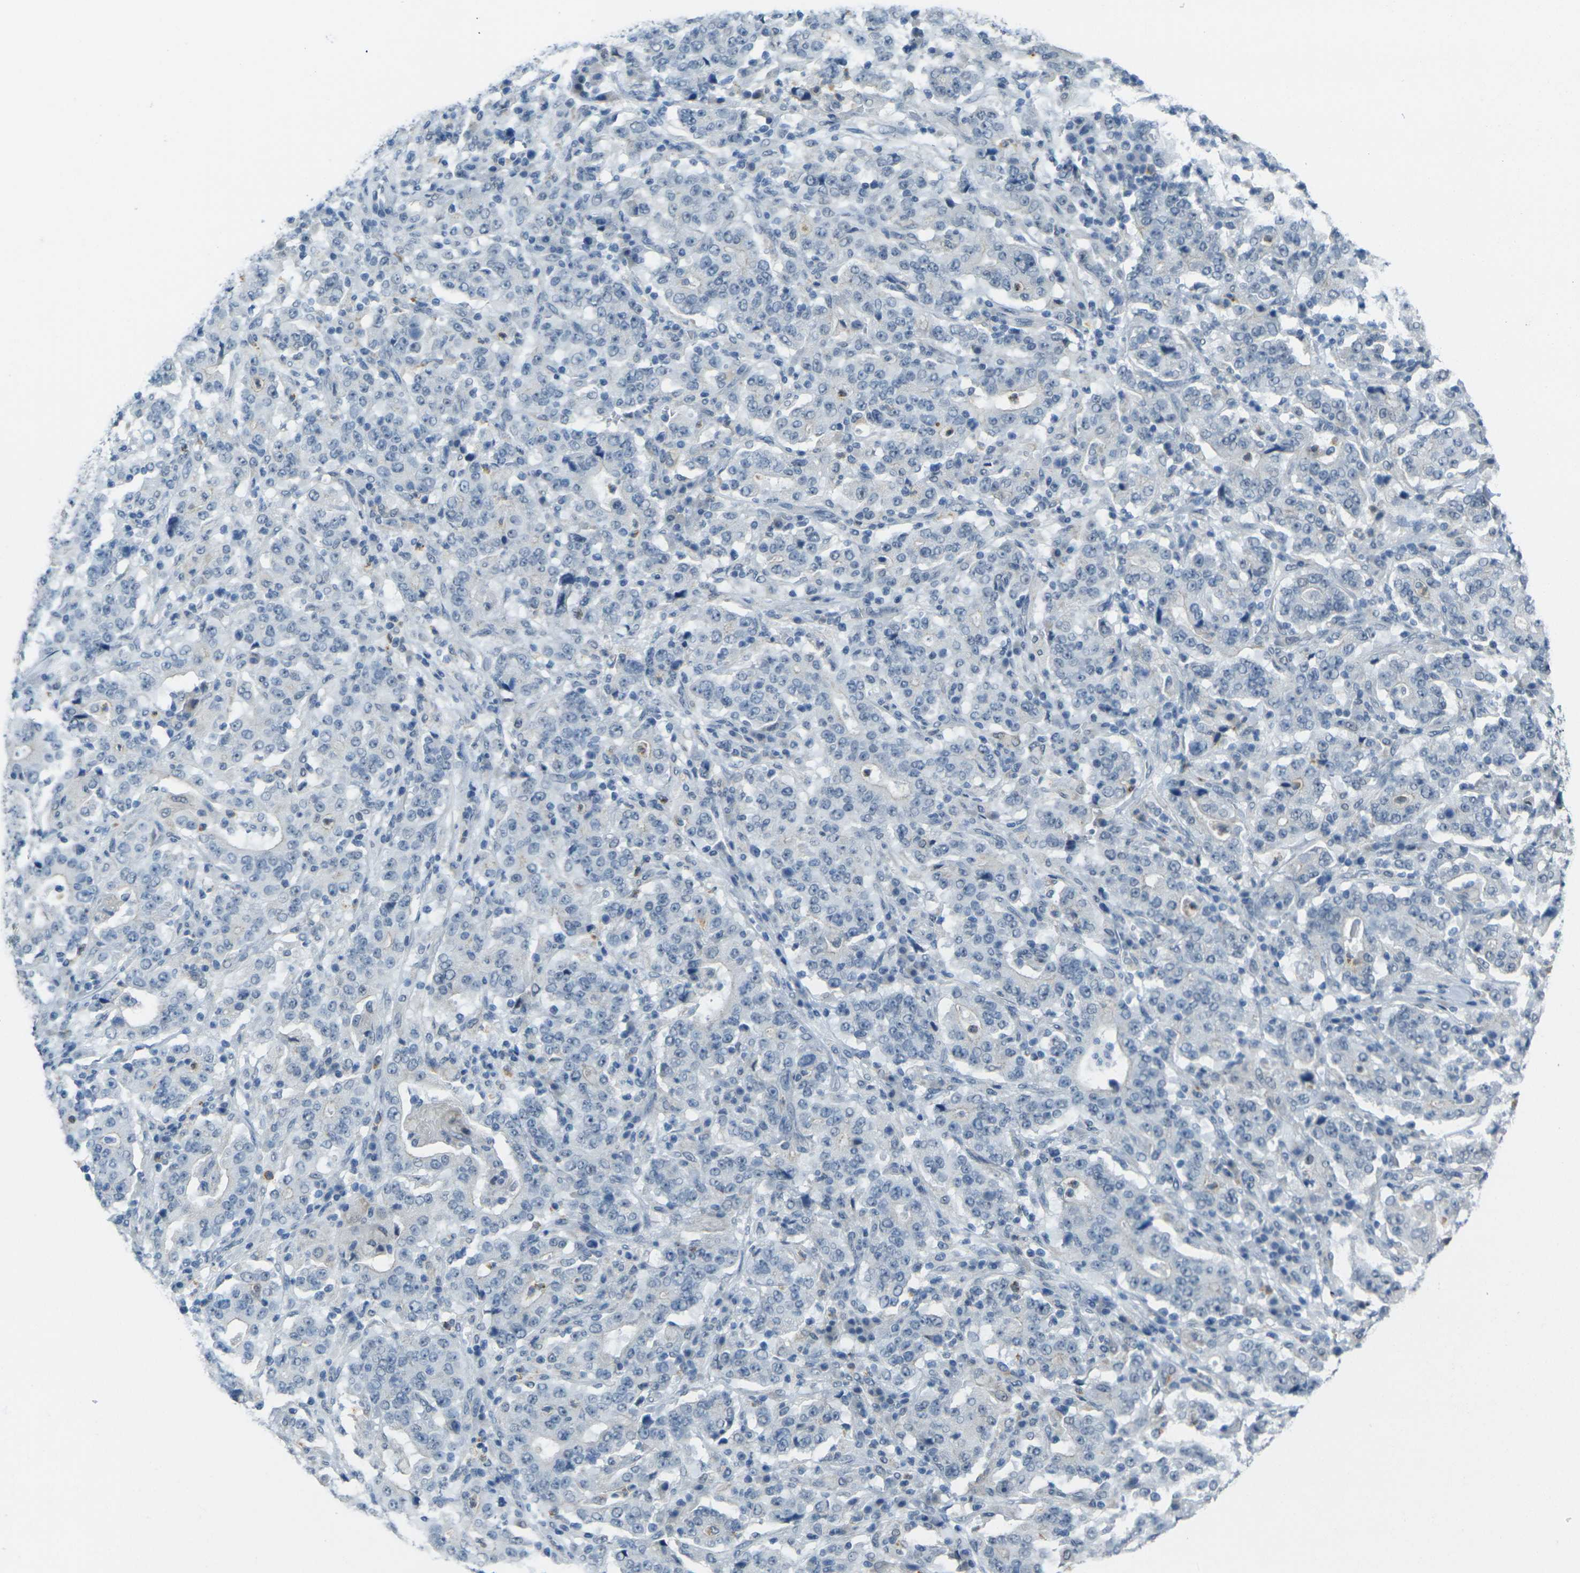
{"staining": {"intensity": "negative", "quantity": "none", "location": "none"}, "tissue": "stomach cancer", "cell_type": "Tumor cells", "image_type": "cancer", "snomed": [{"axis": "morphology", "description": "Normal tissue, NOS"}, {"axis": "morphology", "description": "Adenocarcinoma, NOS"}, {"axis": "topography", "description": "Stomach, upper"}, {"axis": "topography", "description": "Stomach"}], "caption": "Stomach cancer stained for a protein using immunohistochemistry shows no expression tumor cells.", "gene": "SPTBN2", "patient": {"sex": "male", "age": 59}}